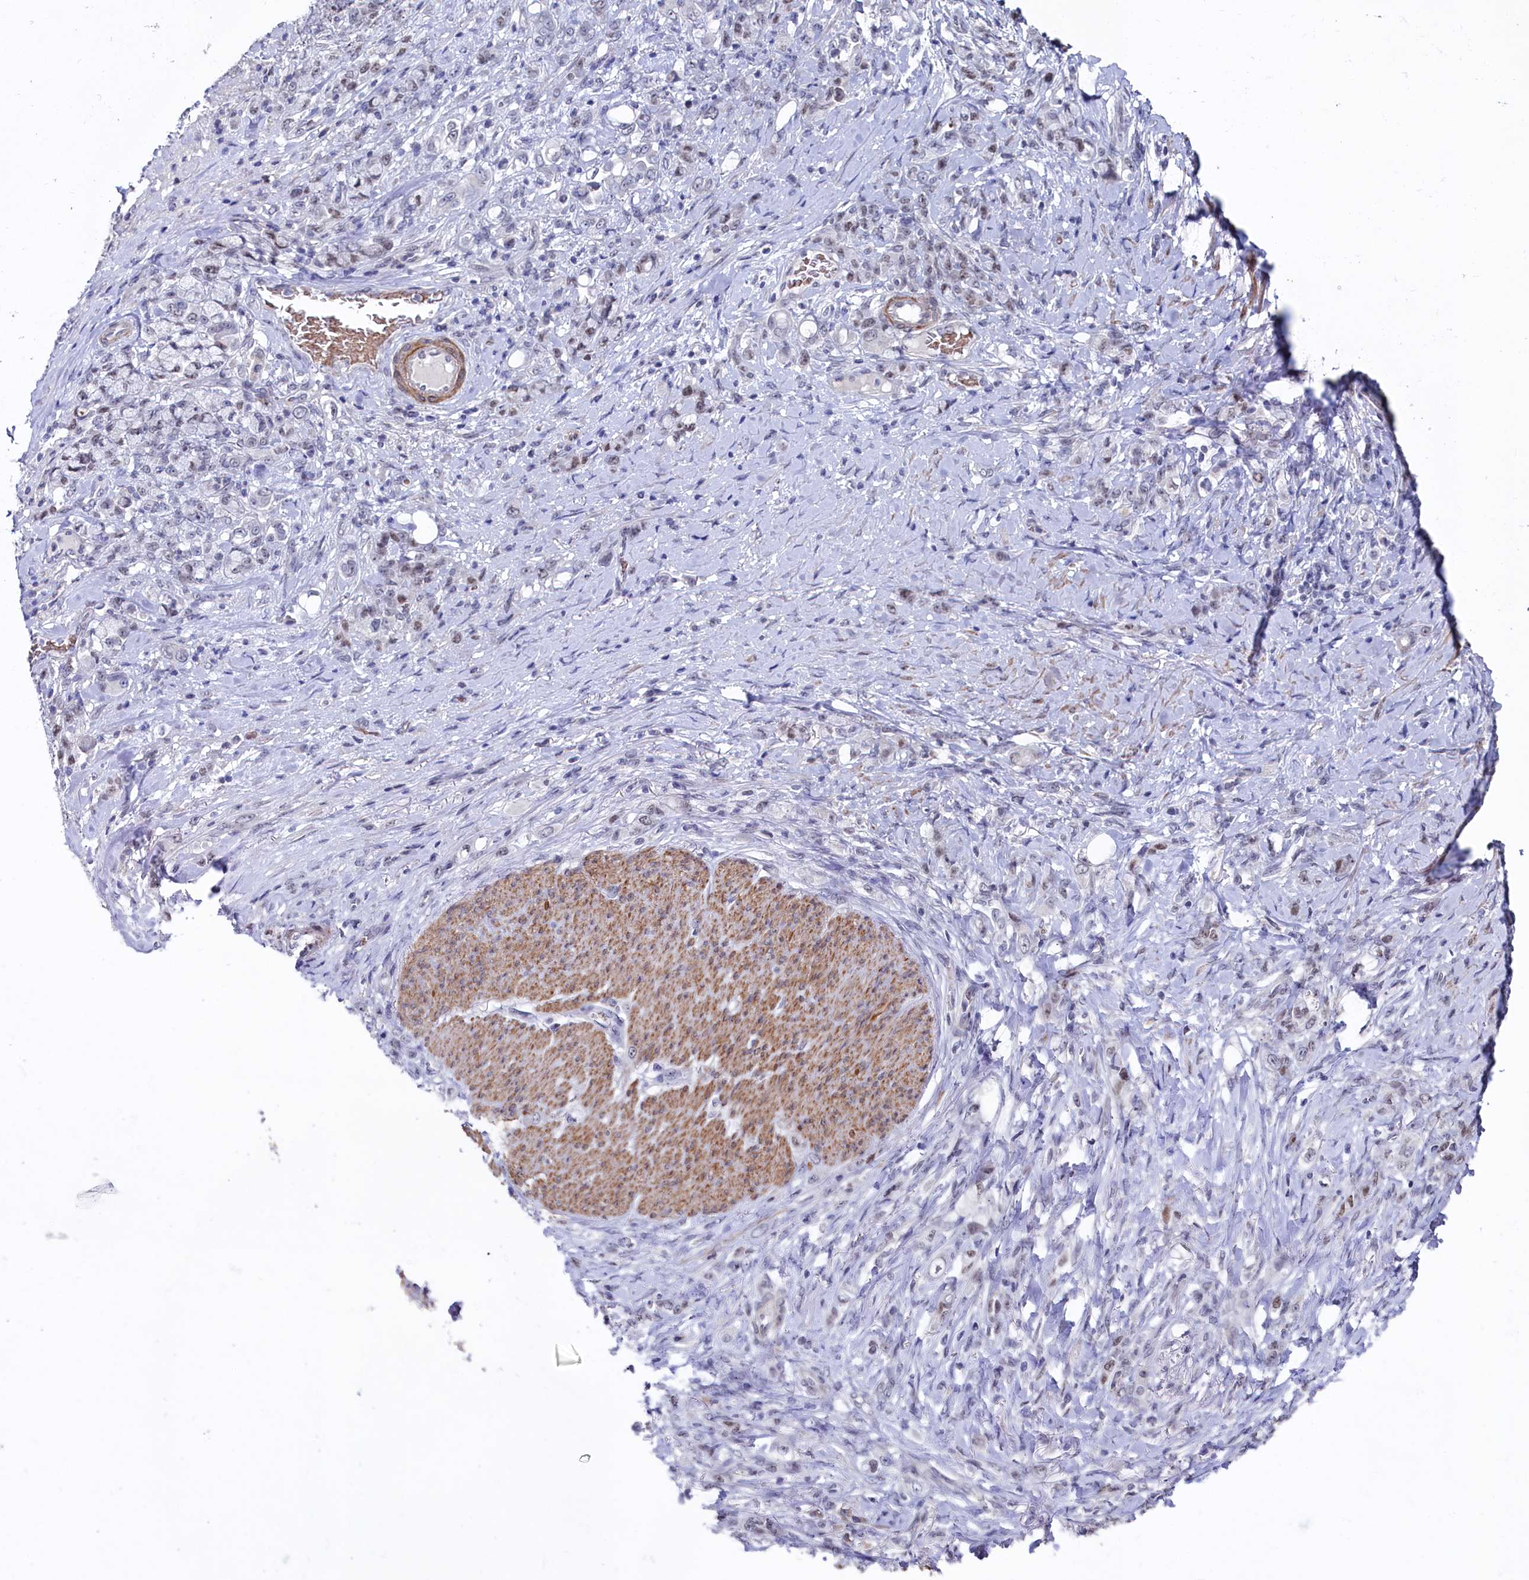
{"staining": {"intensity": "negative", "quantity": "none", "location": "none"}, "tissue": "stomach cancer", "cell_type": "Tumor cells", "image_type": "cancer", "snomed": [{"axis": "morphology", "description": "Adenocarcinoma, NOS"}, {"axis": "topography", "description": "Stomach"}], "caption": "IHC of adenocarcinoma (stomach) exhibits no positivity in tumor cells.", "gene": "TIGD4", "patient": {"sex": "female", "age": 79}}